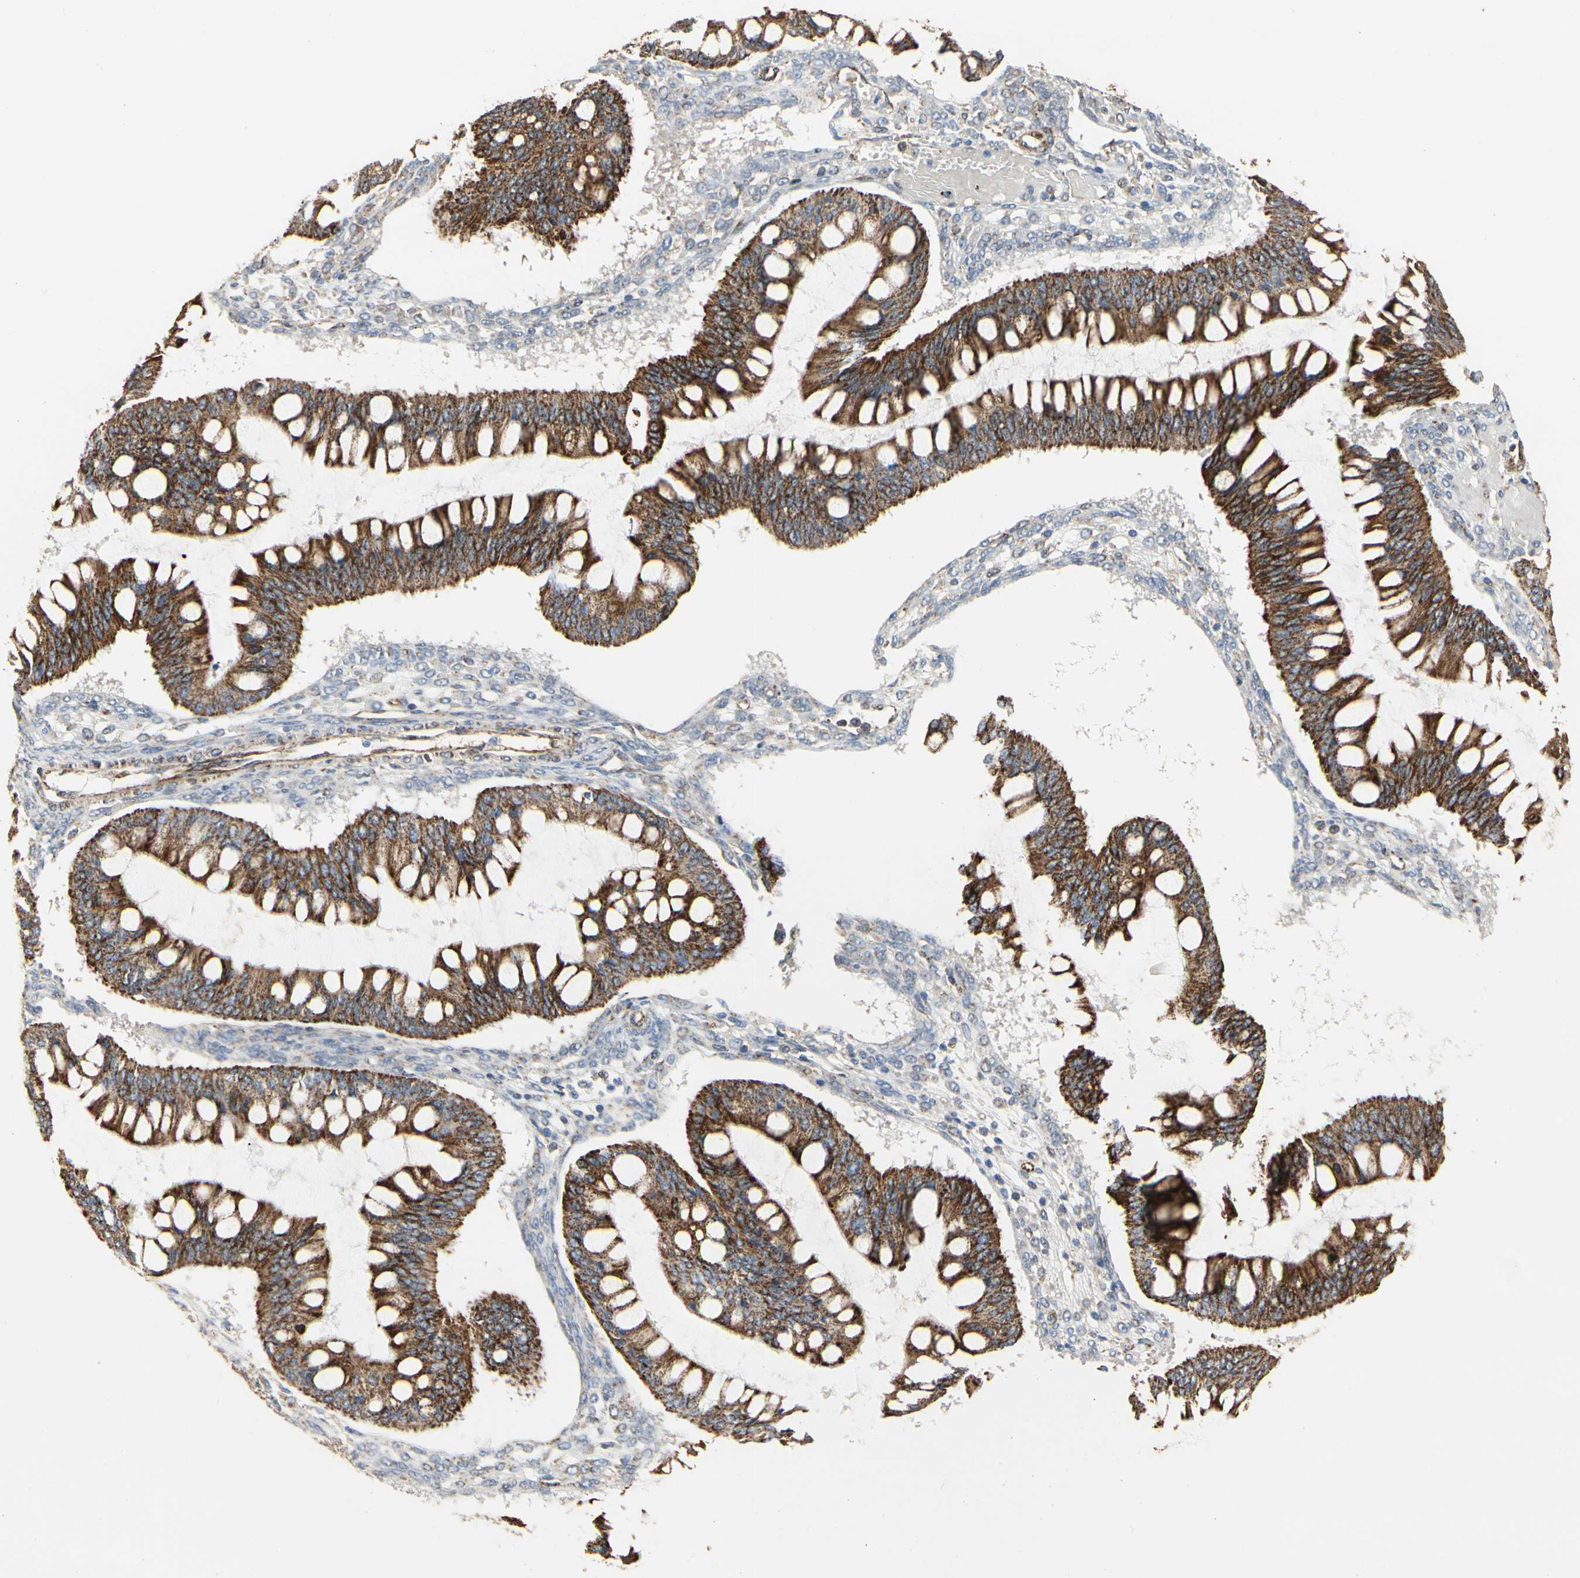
{"staining": {"intensity": "moderate", "quantity": ">75%", "location": "cytoplasmic/membranous"}, "tissue": "ovarian cancer", "cell_type": "Tumor cells", "image_type": "cancer", "snomed": [{"axis": "morphology", "description": "Cystadenocarcinoma, mucinous, NOS"}, {"axis": "topography", "description": "Ovary"}], "caption": "Human ovarian cancer stained with a brown dye reveals moderate cytoplasmic/membranous positive staining in about >75% of tumor cells.", "gene": "TUBA1A", "patient": {"sex": "female", "age": 73}}